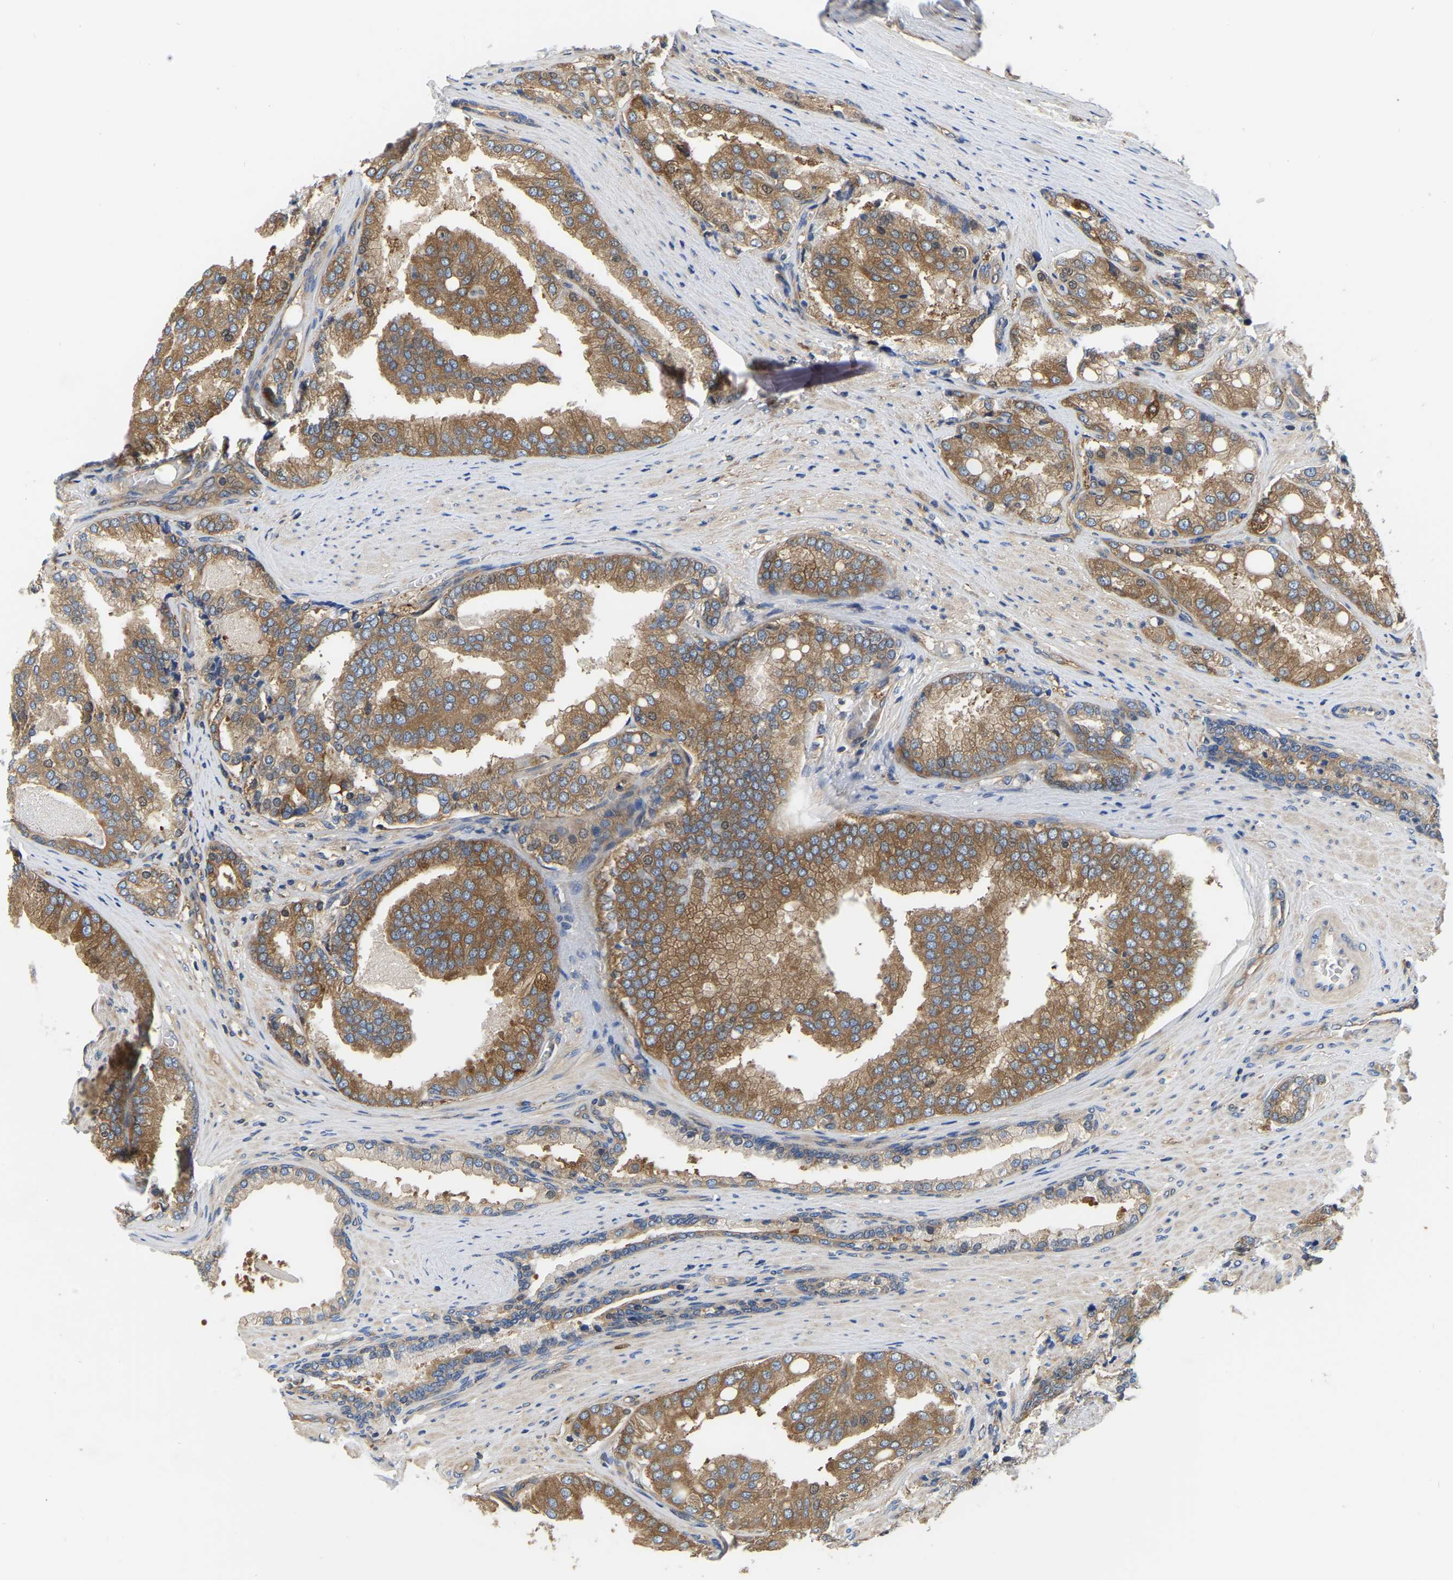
{"staining": {"intensity": "strong", "quantity": ">75%", "location": "cytoplasmic/membranous"}, "tissue": "prostate cancer", "cell_type": "Tumor cells", "image_type": "cancer", "snomed": [{"axis": "morphology", "description": "Adenocarcinoma, High grade"}, {"axis": "topography", "description": "Prostate"}], "caption": "A histopathology image of human prostate high-grade adenocarcinoma stained for a protein exhibits strong cytoplasmic/membranous brown staining in tumor cells.", "gene": "GARS1", "patient": {"sex": "male", "age": 50}}